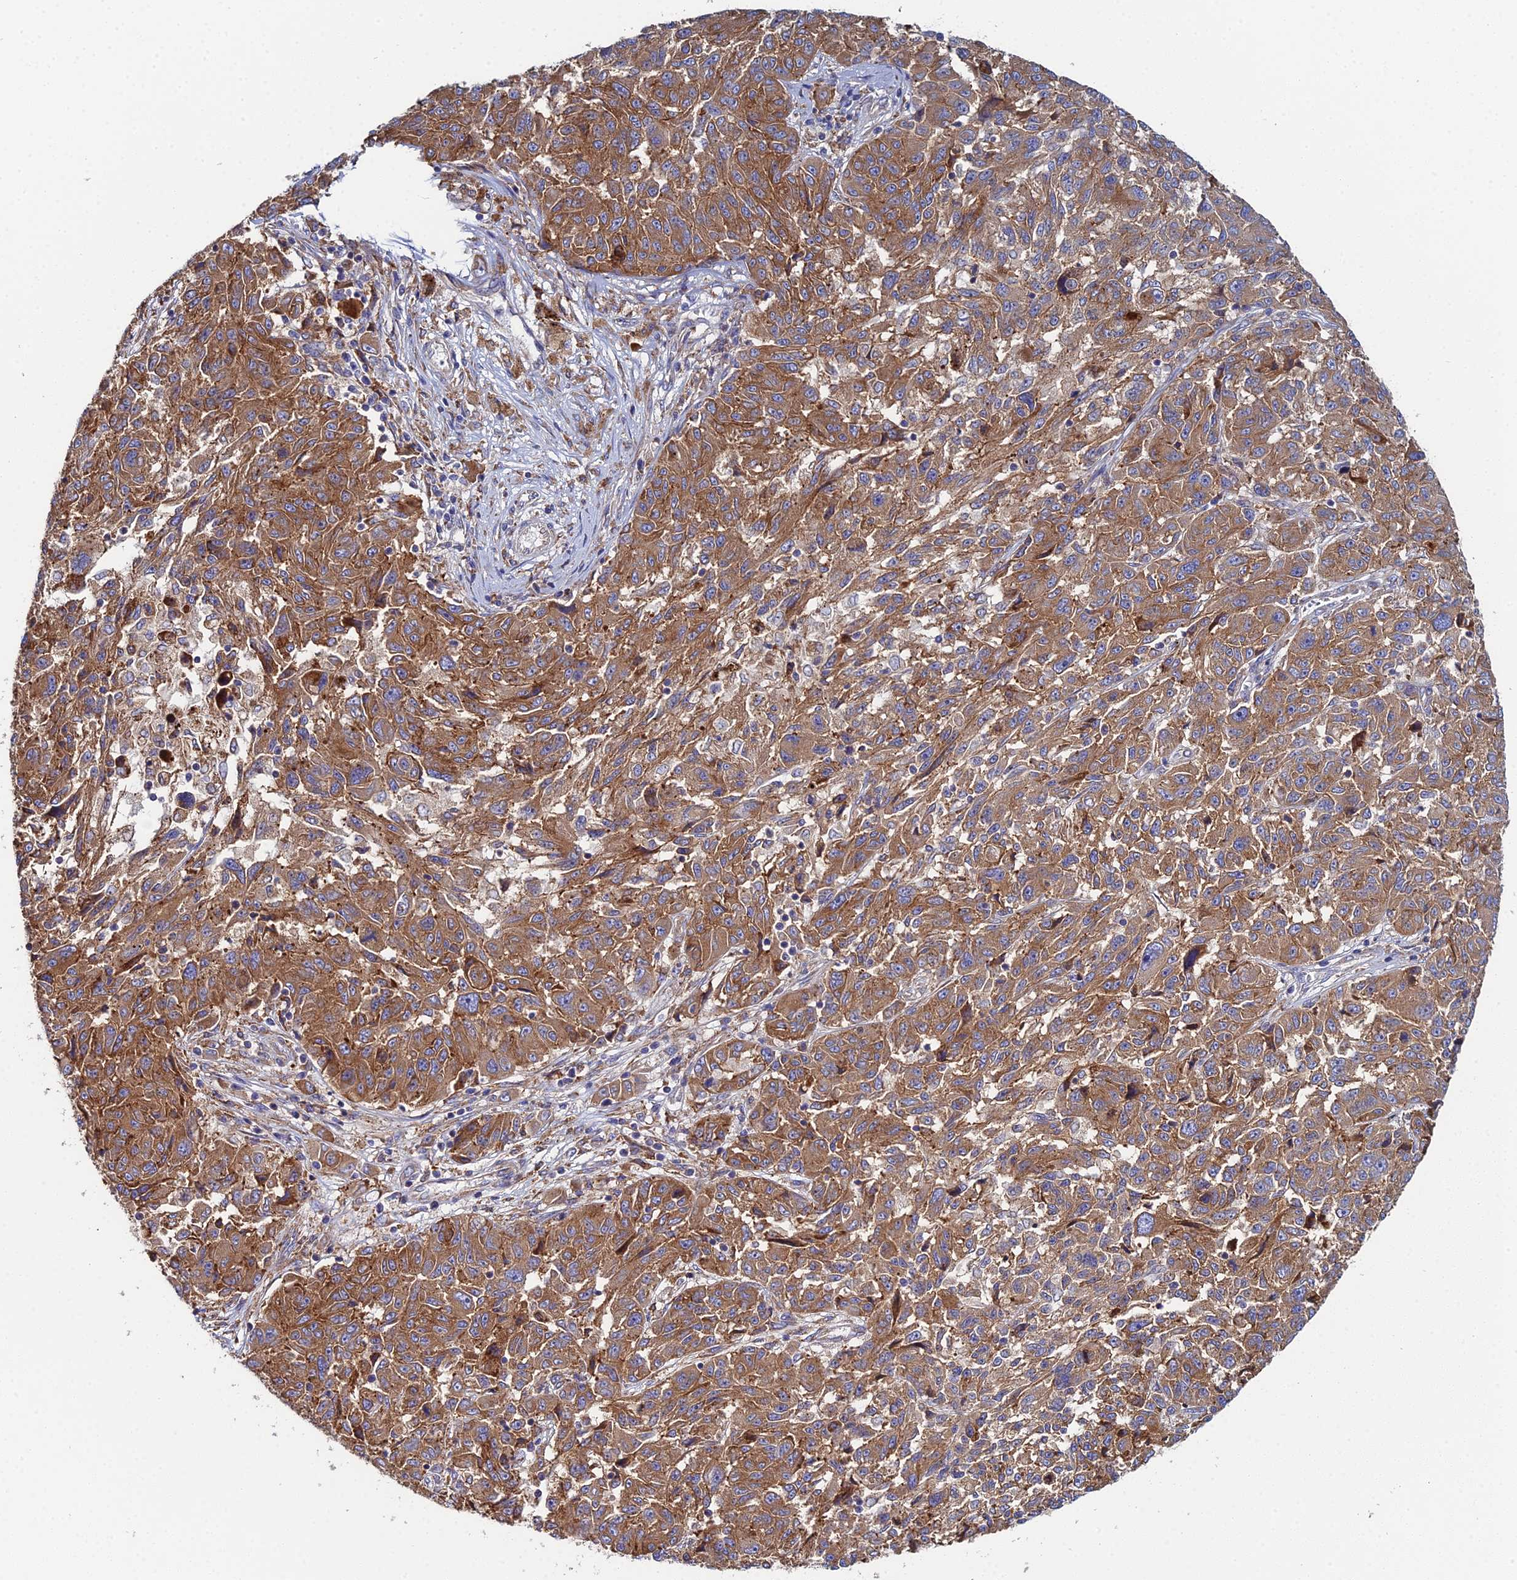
{"staining": {"intensity": "moderate", "quantity": ">75%", "location": "cytoplasmic/membranous"}, "tissue": "melanoma", "cell_type": "Tumor cells", "image_type": "cancer", "snomed": [{"axis": "morphology", "description": "Malignant melanoma, NOS"}, {"axis": "topography", "description": "Skin"}], "caption": "Immunohistochemistry of human melanoma demonstrates medium levels of moderate cytoplasmic/membranous expression in approximately >75% of tumor cells.", "gene": "CLCN3", "patient": {"sex": "male", "age": 53}}